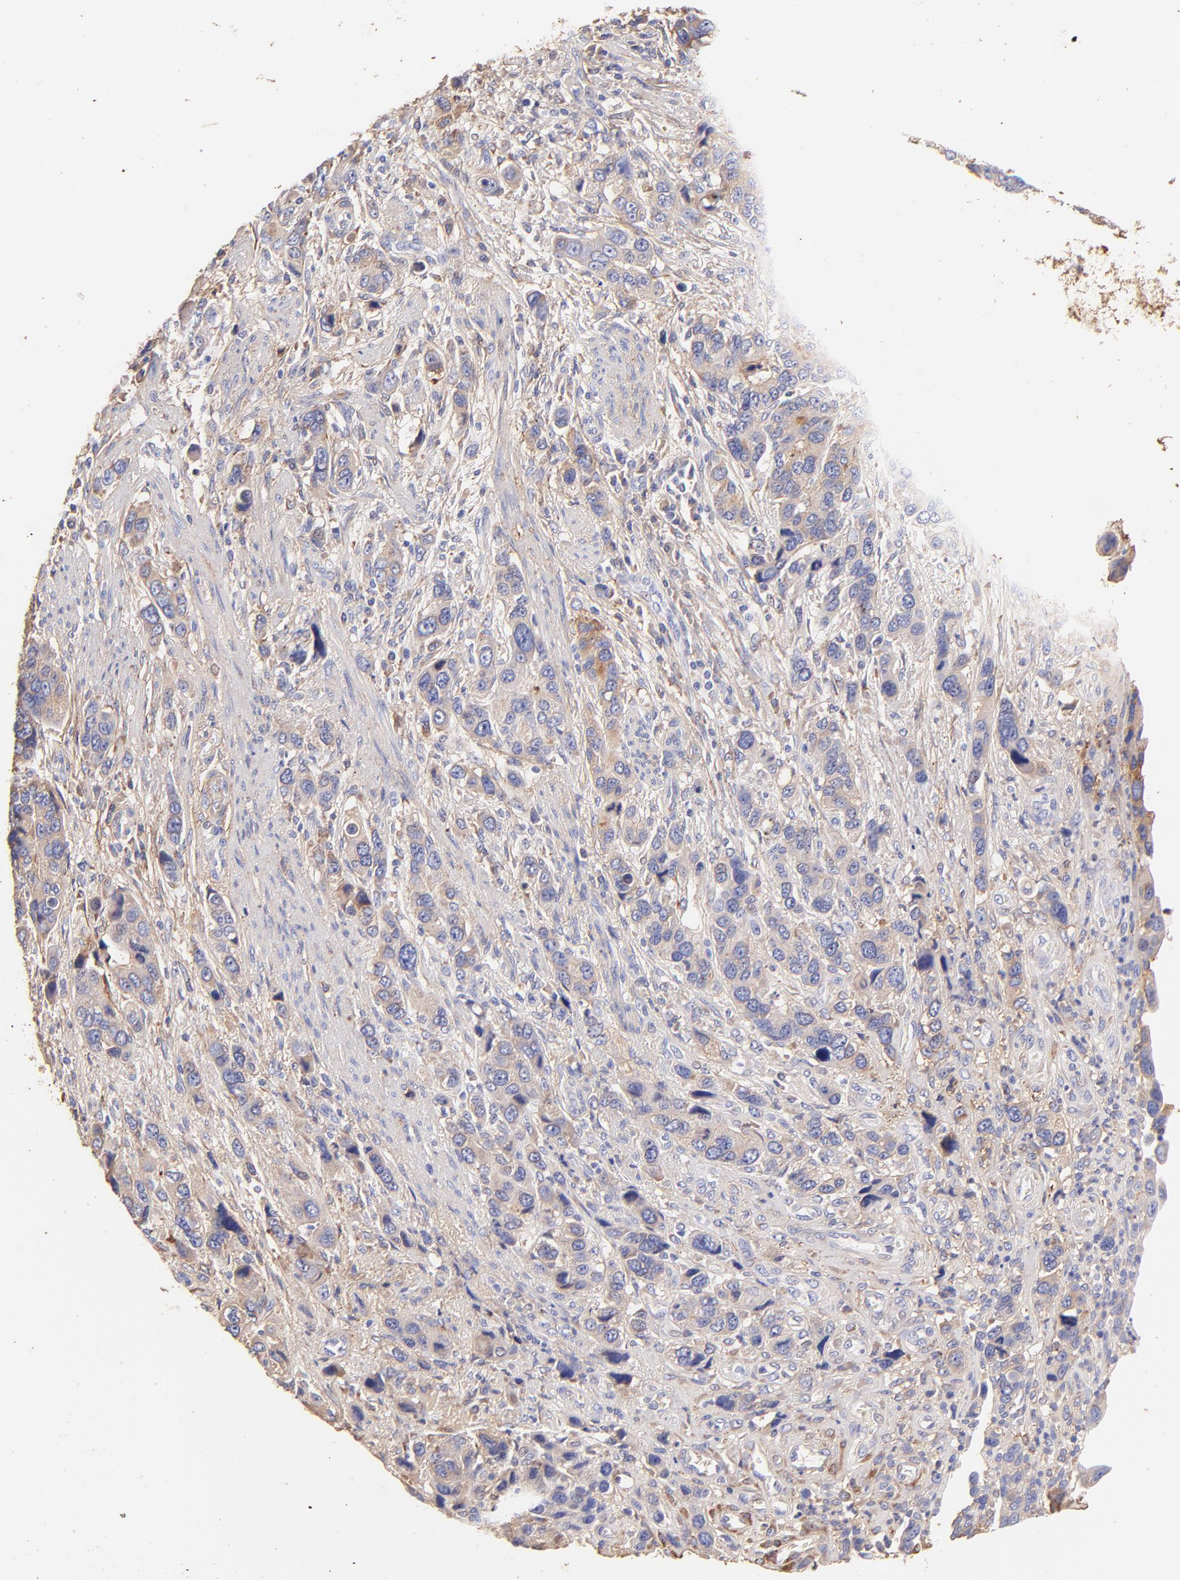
{"staining": {"intensity": "moderate", "quantity": "<25%", "location": "cytoplasmic/membranous"}, "tissue": "stomach cancer", "cell_type": "Tumor cells", "image_type": "cancer", "snomed": [{"axis": "morphology", "description": "Adenocarcinoma, NOS"}, {"axis": "topography", "description": "Stomach, lower"}], "caption": "IHC micrograph of stomach cancer (adenocarcinoma) stained for a protein (brown), which displays low levels of moderate cytoplasmic/membranous expression in approximately <25% of tumor cells.", "gene": "BGN", "patient": {"sex": "female", "age": 93}}